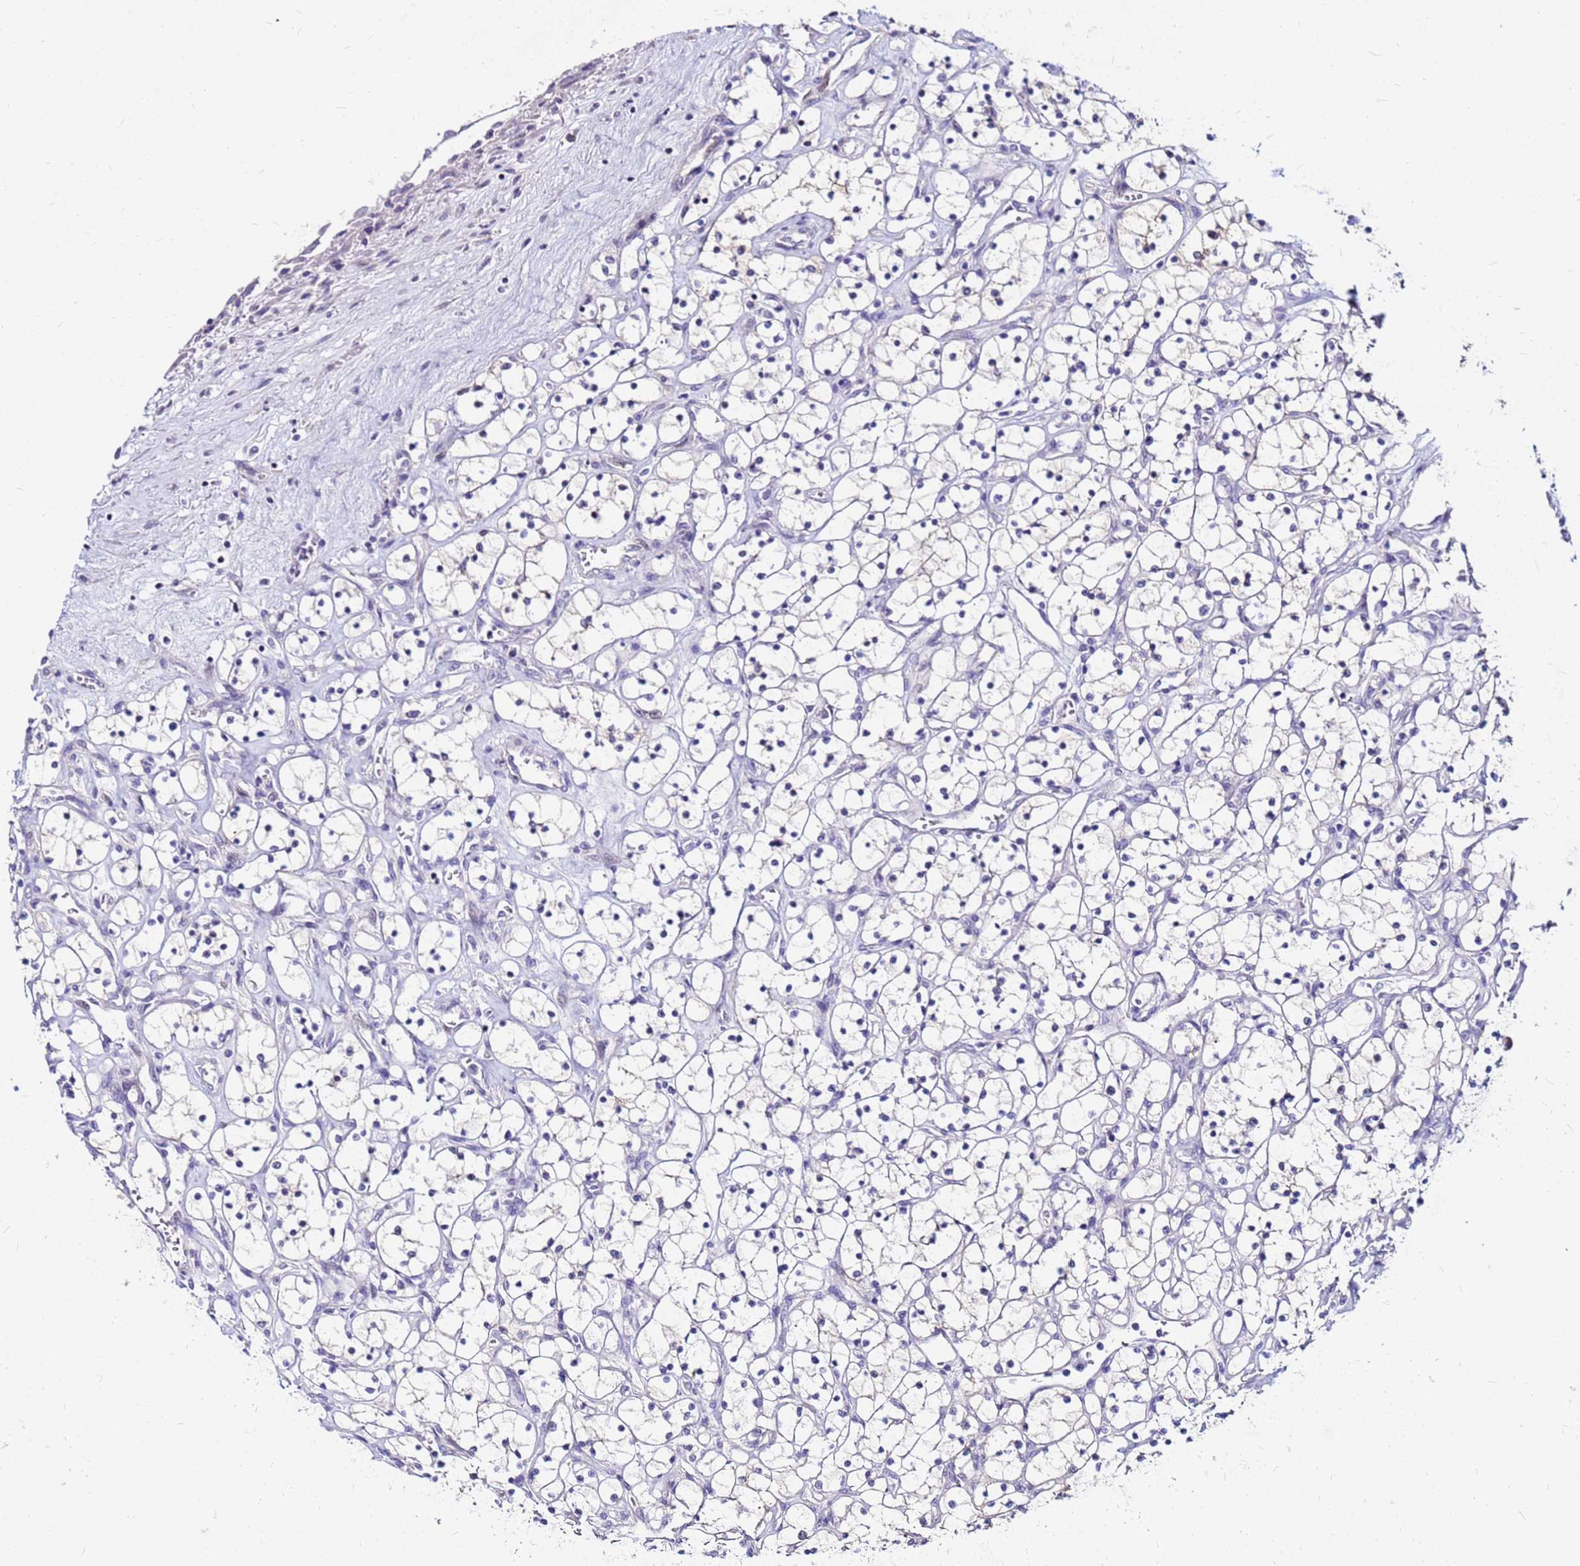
{"staining": {"intensity": "negative", "quantity": "none", "location": "none"}, "tissue": "renal cancer", "cell_type": "Tumor cells", "image_type": "cancer", "snomed": [{"axis": "morphology", "description": "Adenocarcinoma, NOS"}, {"axis": "topography", "description": "Kidney"}], "caption": "Protein analysis of renal cancer demonstrates no significant positivity in tumor cells.", "gene": "ARHGEF5", "patient": {"sex": "female", "age": 69}}